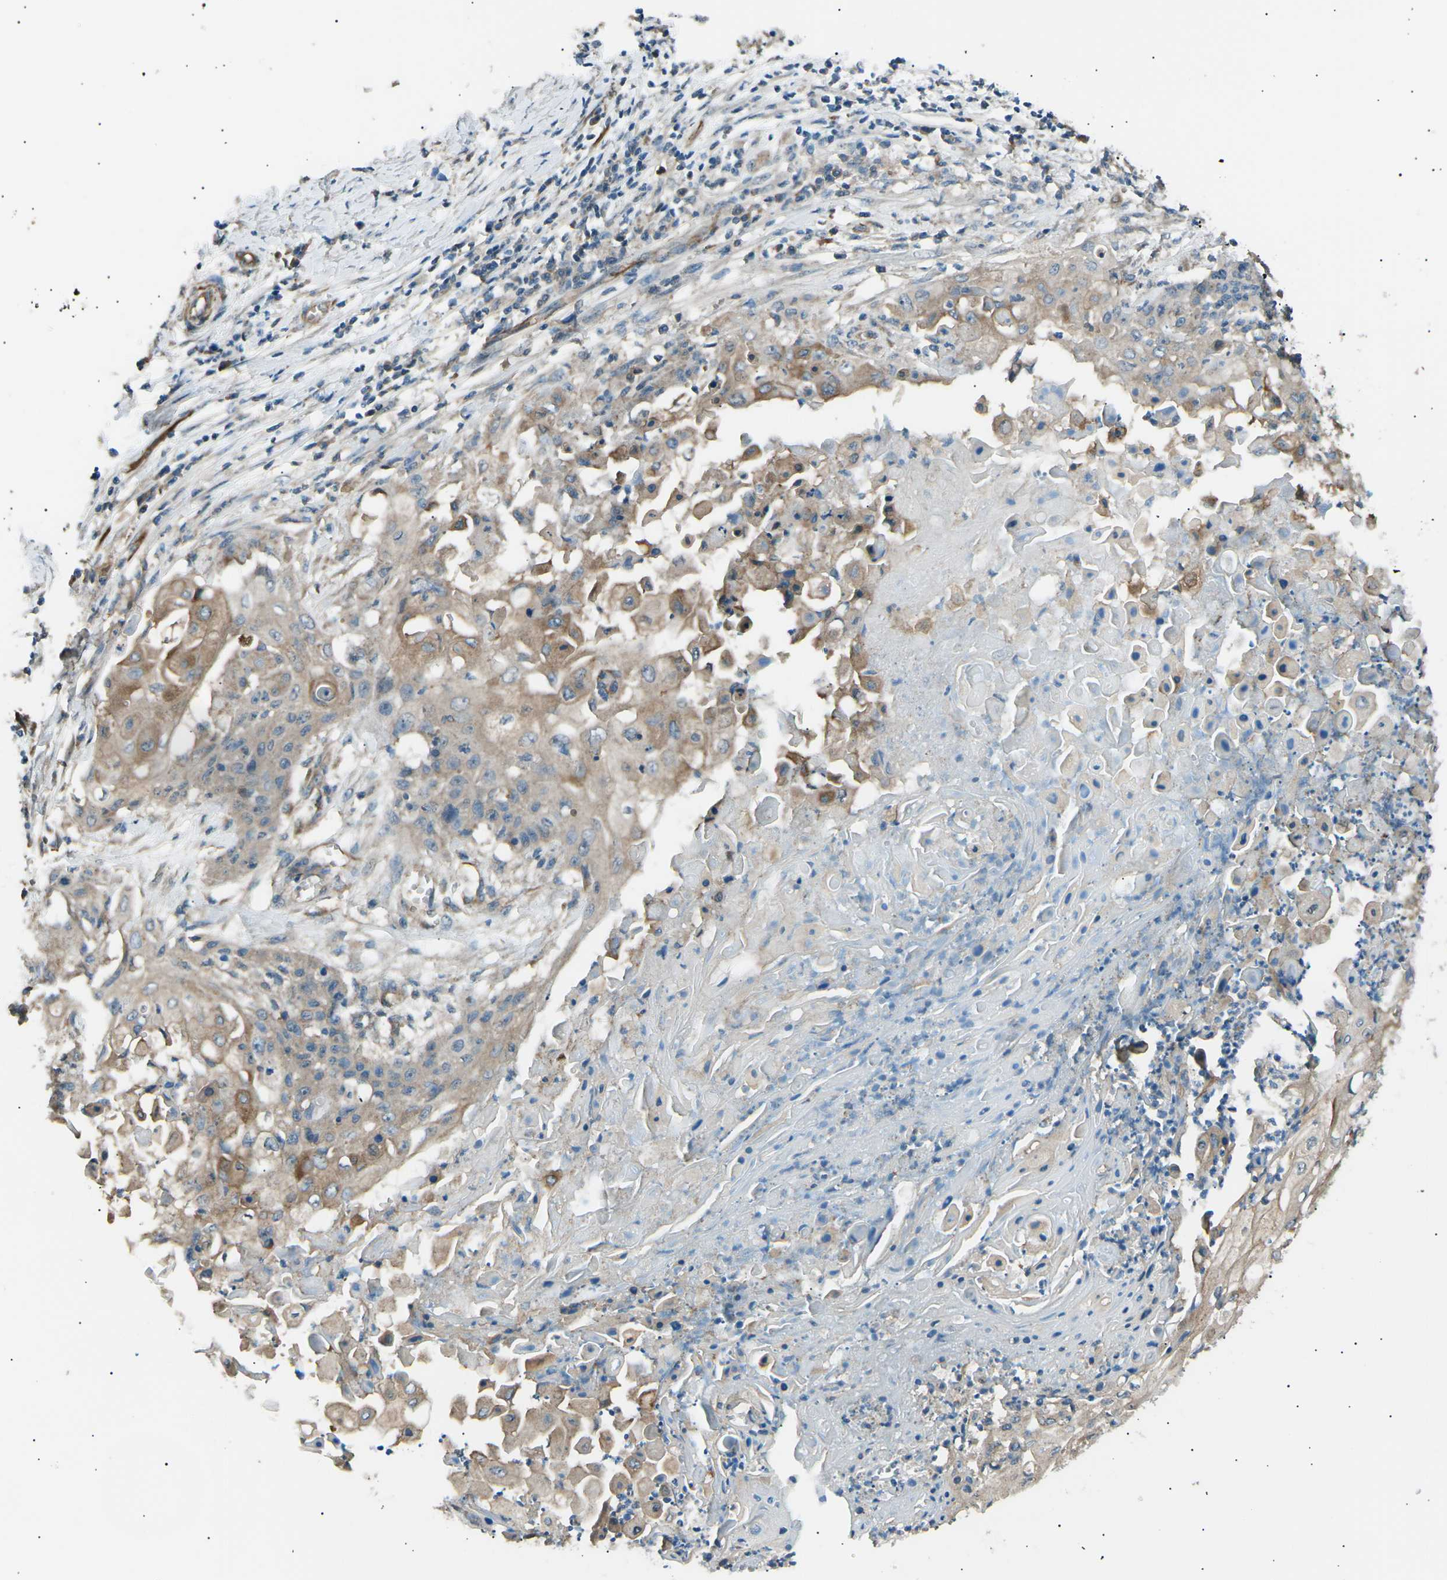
{"staining": {"intensity": "weak", "quantity": "<25%", "location": "cytoplasmic/membranous"}, "tissue": "cervical cancer", "cell_type": "Tumor cells", "image_type": "cancer", "snomed": [{"axis": "morphology", "description": "Squamous cell carcinoma, NOS"}, {"axis": "topography", "description": "Cervix"}], "caption": "High power microscopy micrograph of an IHC histopathology image of cervical cancer, revealing no significant positivity in tumor cells.", "gene": "SLK", "patient": {"sex": "female", "age": 39}}